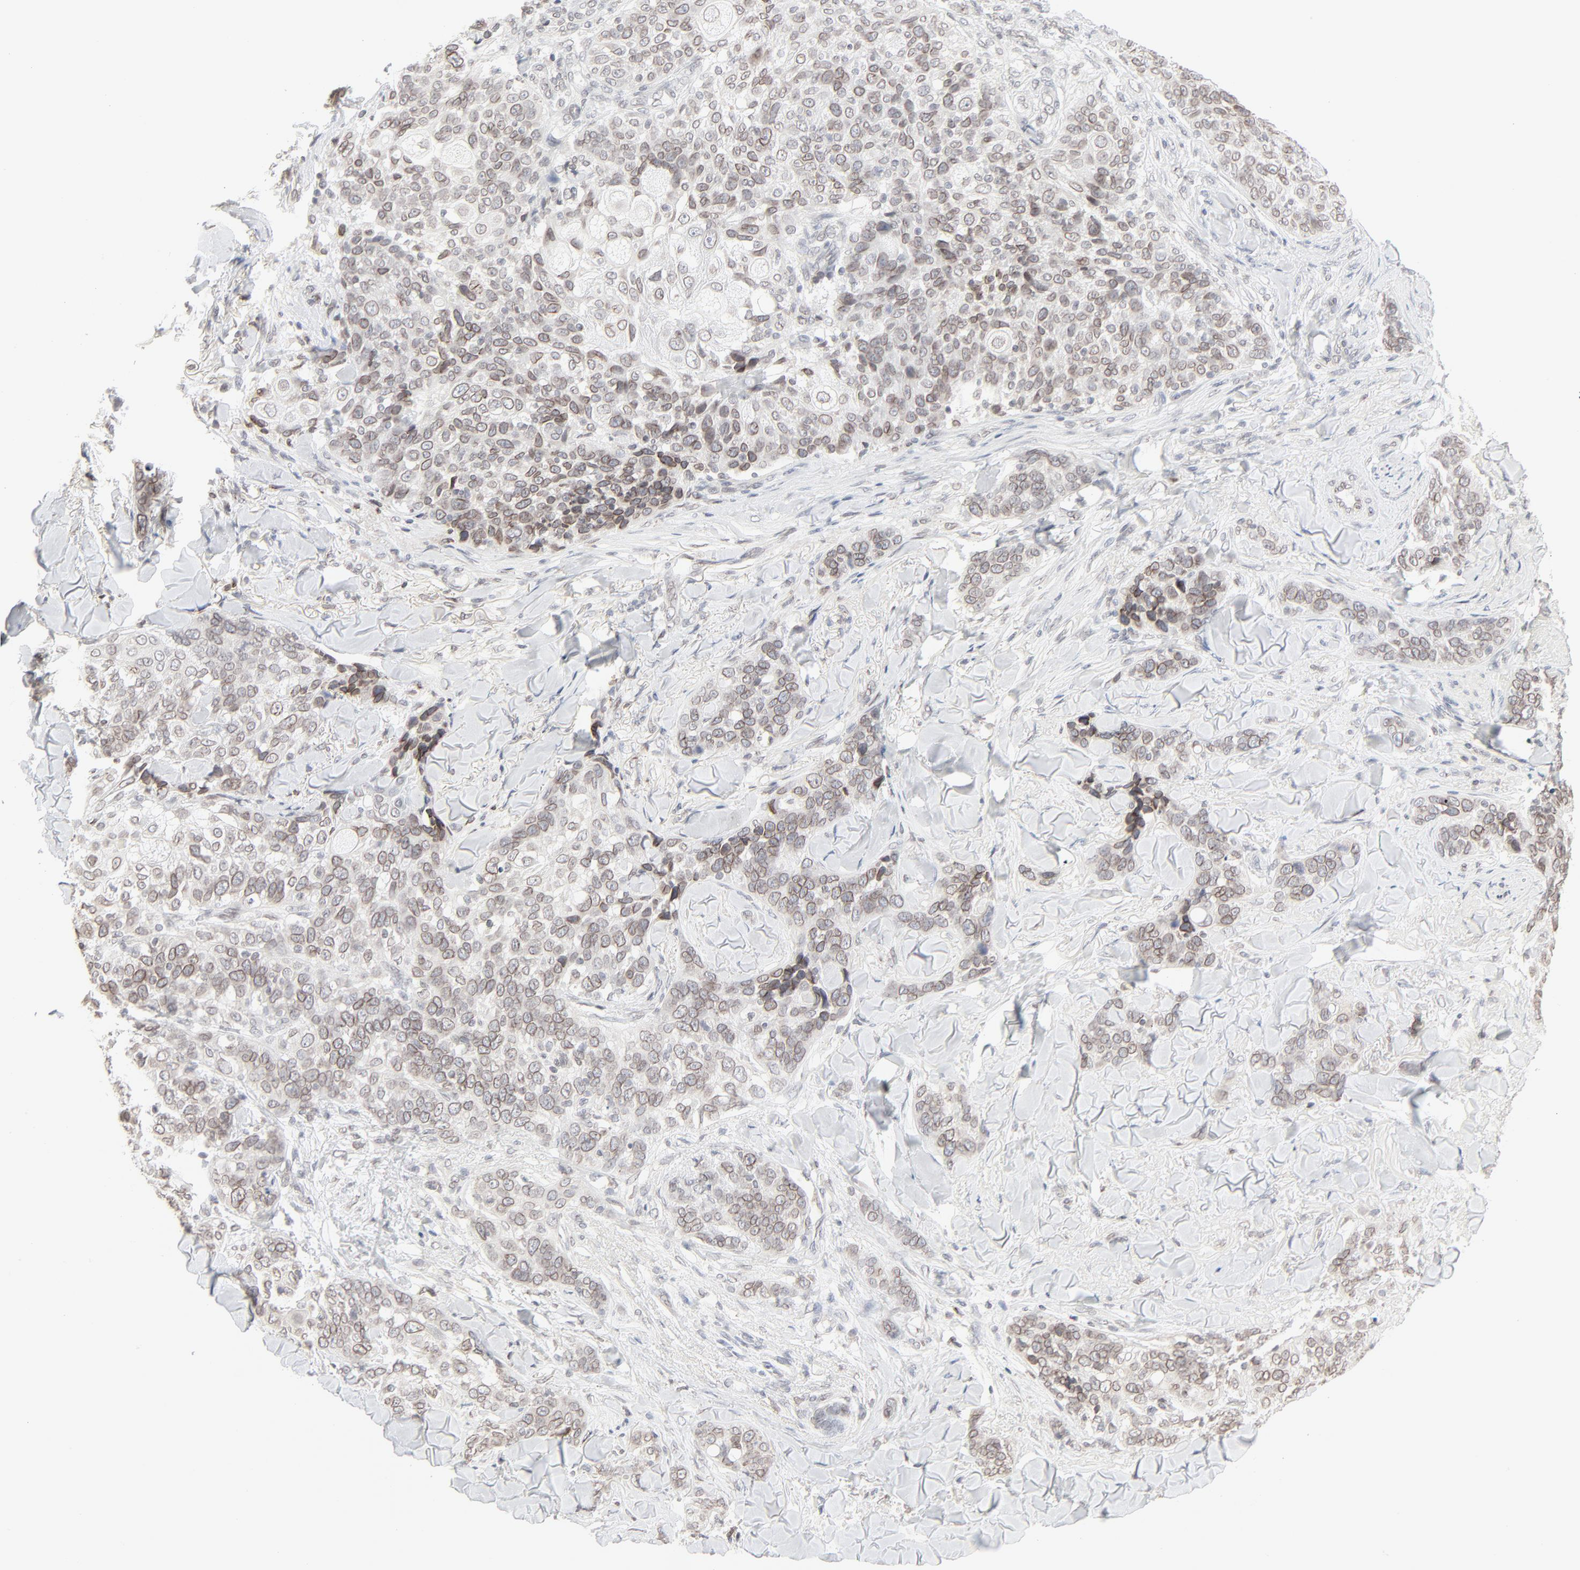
{"staining": {"intensity": "weak", "quantity": "25%-75%", "location": "cytoplasmic/membranous,nuclear"}, "tissue": "skin cancer", "cell_type": "Tumor cells", "image_type": "cancer", "snomed": [{"axis": "morphology", "description": "Normal tissue, NOS"}, {"axis": "morphology", "description": "Squamous cell carcinoma, NOS"}, {"axis": "topography", "description": "Skin"}], "caption": "Approximately 25%-75% of tumor cells in human skin cancer (squamous cell carcinoma) display weak cytoplasmic/membranous and nuclear protein staining as visualized by brown immunohistochemical staining.", "gene": "MAD1L1", "patient": {"sex": "female", "age": 83}}